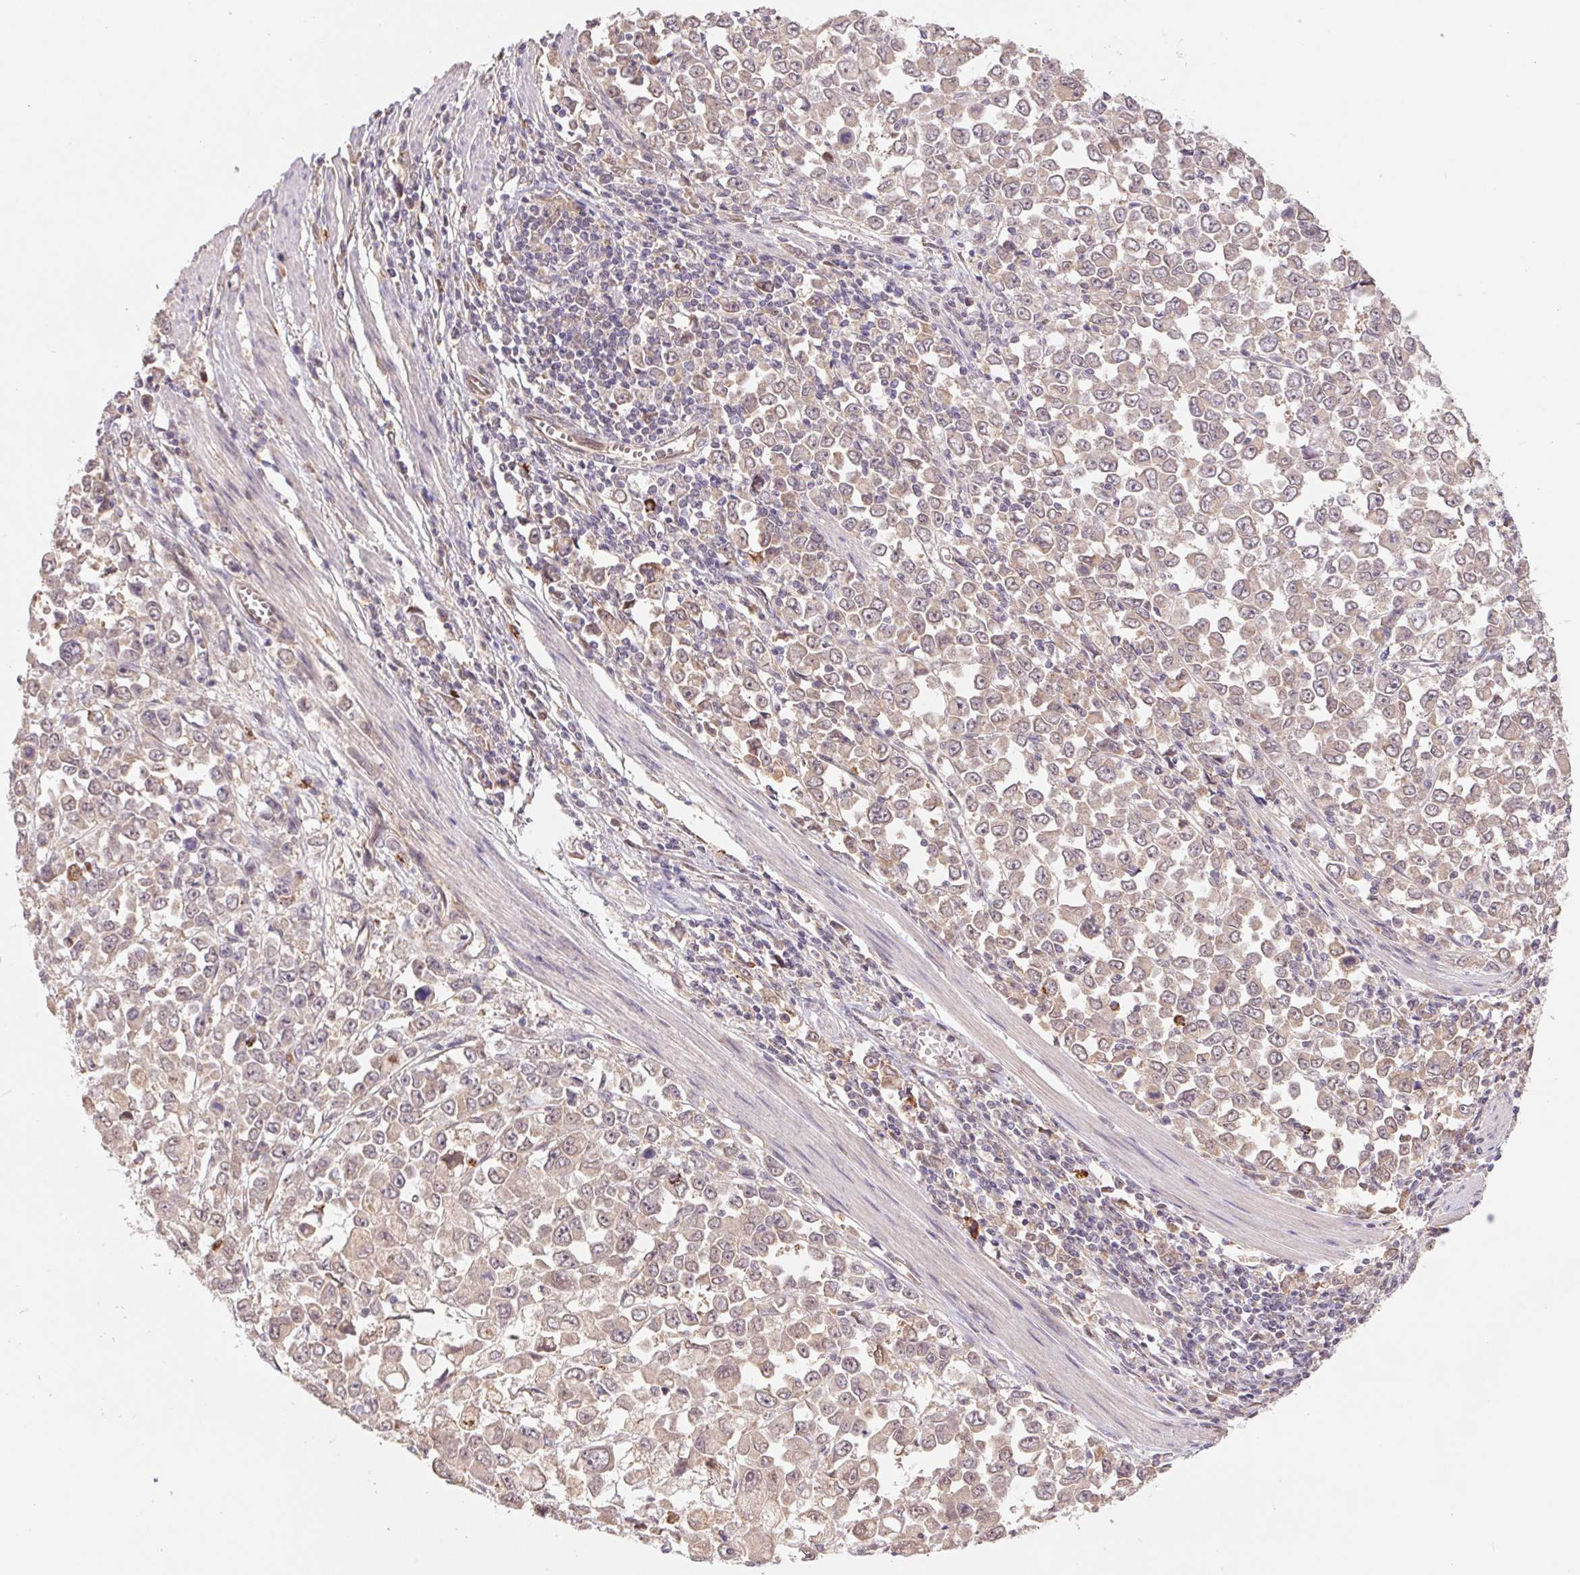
{"staining": {"intensity": "negative", "quantity": "none", "location": "none"}, "tissue": "stomach cancer", "cell_type": "Tumor cells", "image_type": "cancer", "snomed": [{"axis": "morphology", "description": "Adenocarcinoma, NOS"}, {"axis": "topography", "description": "Stomach, upper"}], "caption": "IHC histopathology image of stomach cancer stained for a protein (brown), which displays no staining in tumor cells. (DAB (3,3'-diaminobenzidine) IHC, high magnification).", "gene": "RRM1", "patient": {"sex": "male", "age": 70}}